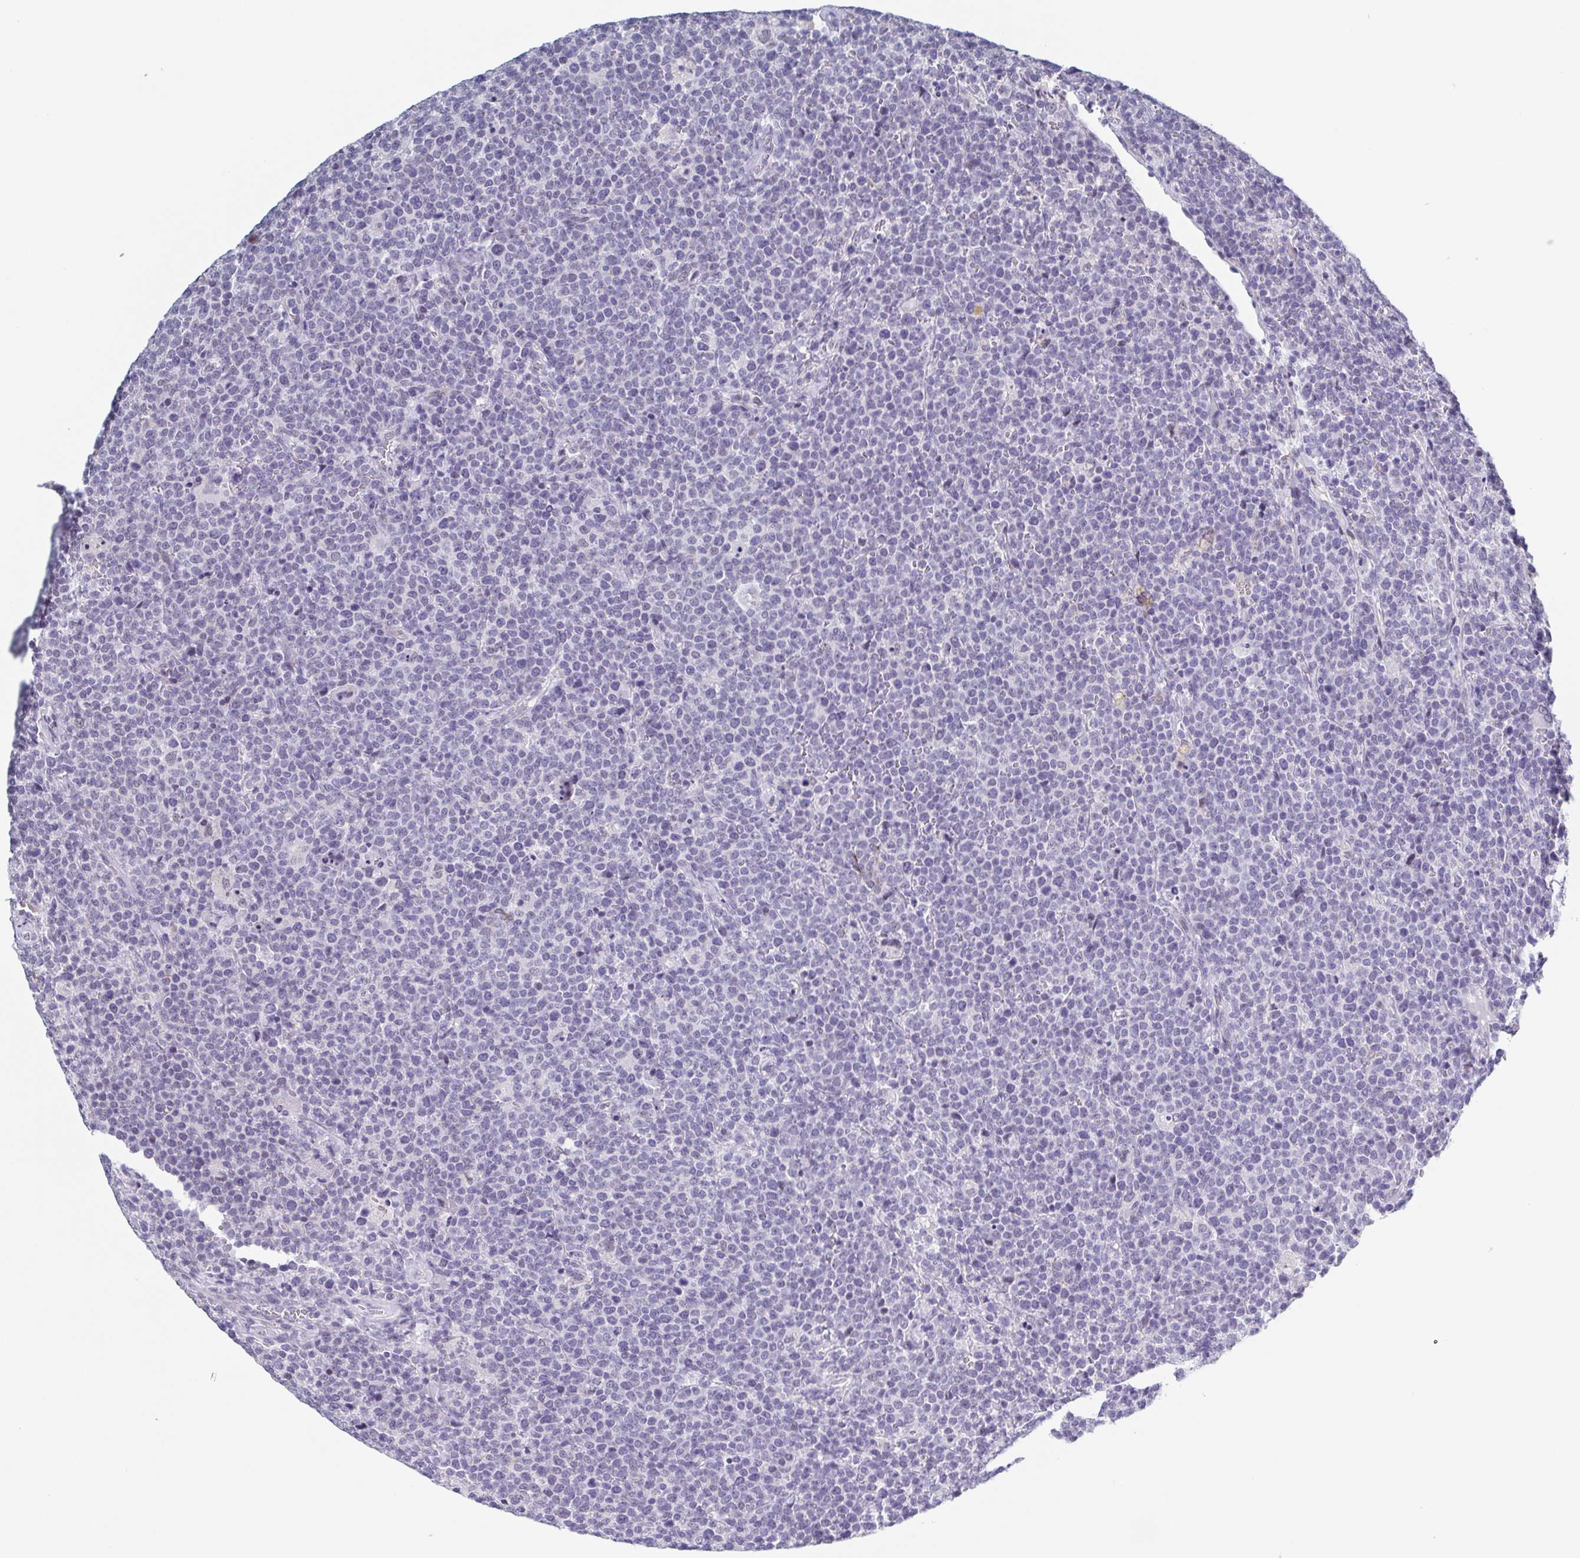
{"staining": {"intensity": "negative", "quantity": "none", "location": "none"}, "tissue": "lymphoma", "cell_type": "Tumor cells", "image_type": "cancer", "snomed": [{"axis": "morphology", "description": "Malignant lymphoma, non-Hodgkin's type, High grade"}, {"axis": "topography", "description": "Lymph node"}], "caption": "There is no significant positivity in tumor cells of high-grade malignant lymphoma, non-Hodgkin's type.", "gene": "TMEM92", "patient": {"sex": "male", "age": 61}}